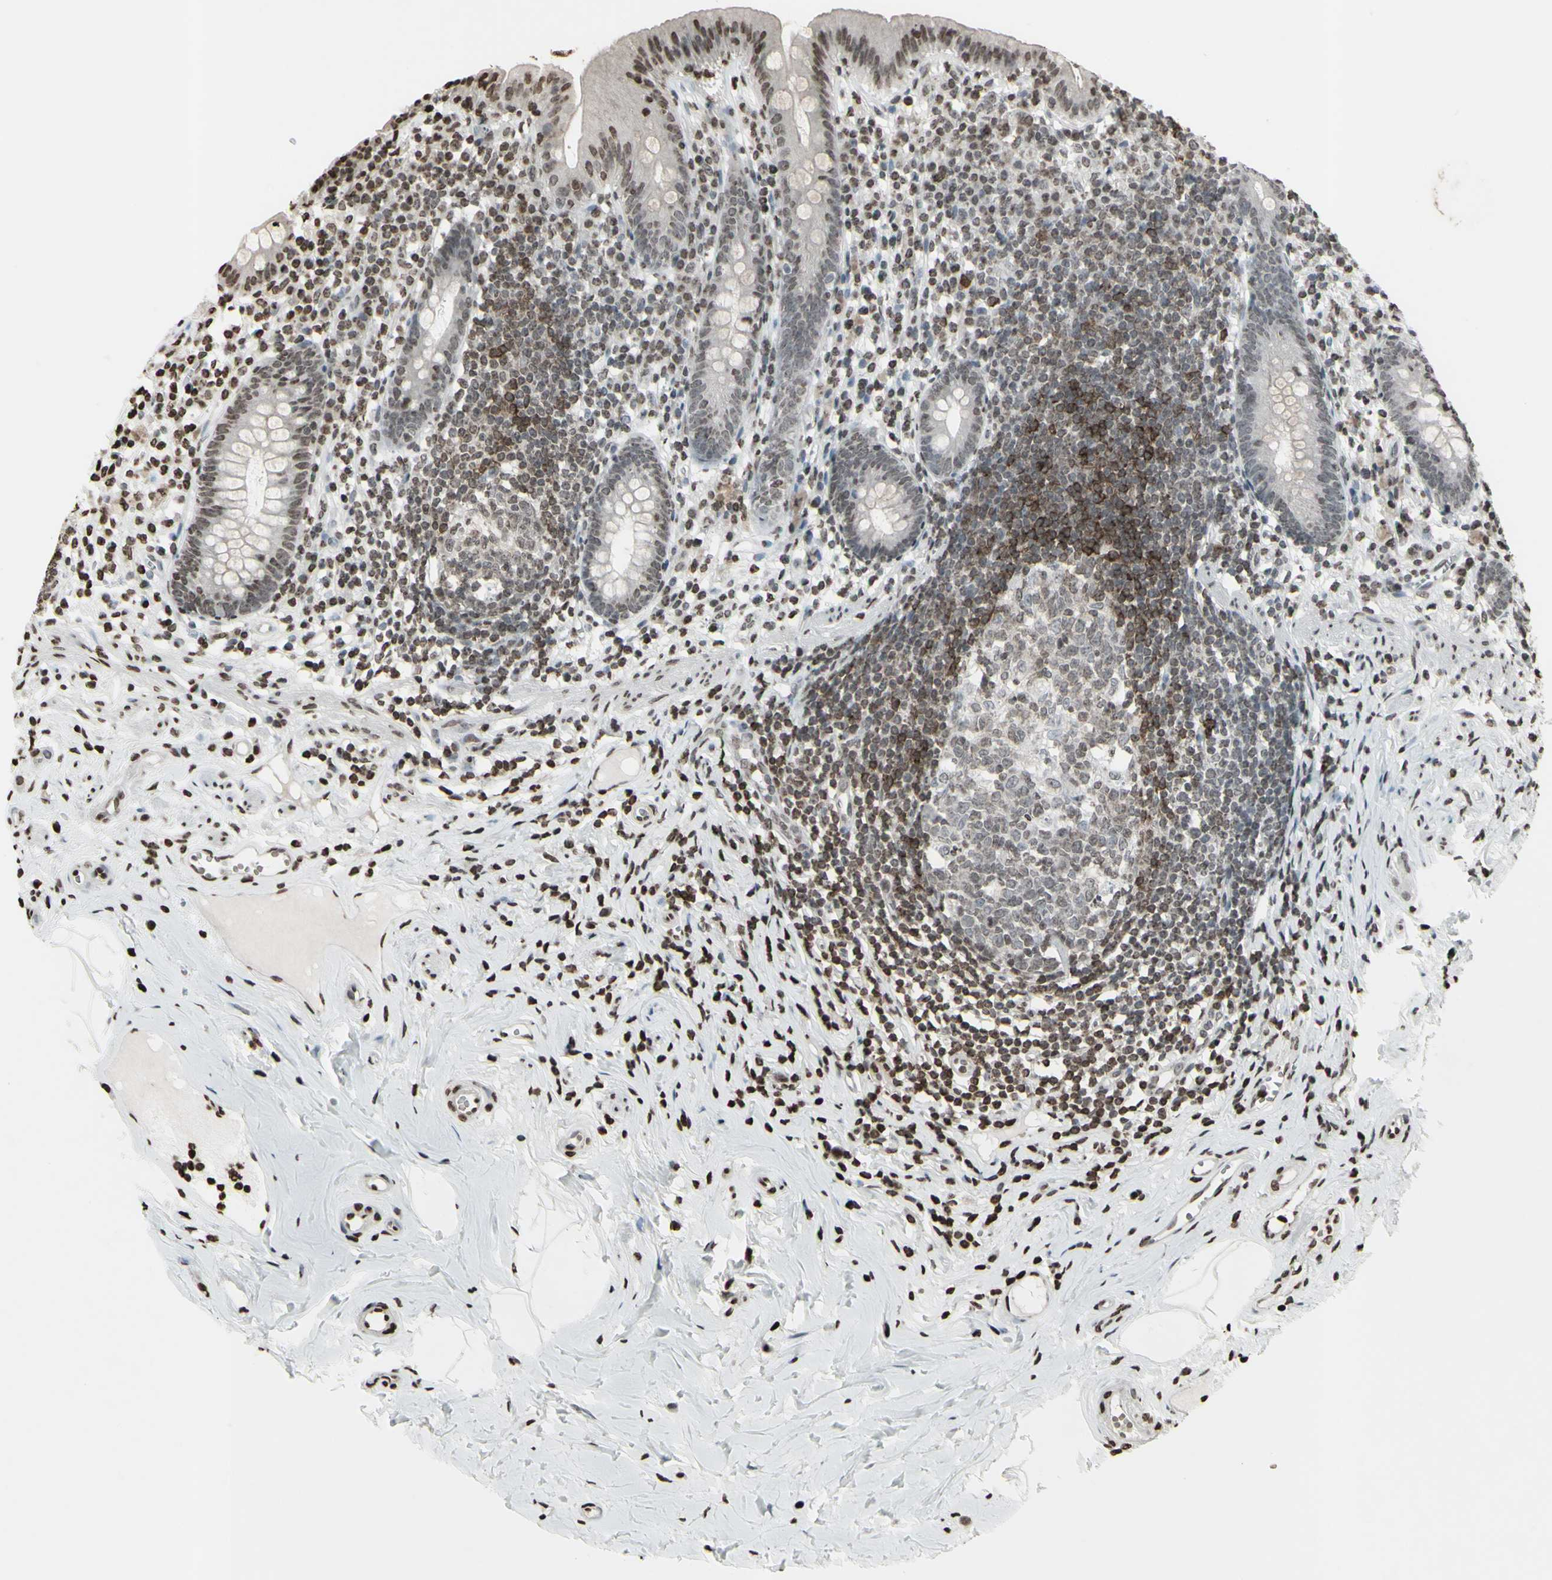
{"staining": {"intensity": "negative", "quantity": "none", "location": "none"}, "tissue": "appendix", "cell_type": "Glandular cells", "image_type": "normal", "snomed": [{"axis": "morphology", "description": "Normal tissue, NOS"}, {"axis": "topography", "description": "Appendix"}], "caption": "DAB (3,3'-diaminobenzidine) immunohistochemical staining of unremarkable appendix reveals no significant positivity in glandular cells. (Brightfield microscopy of DAB immunohistochemistry at high magnification).", "gene": "CD79B", "patient": {"sex": "male", "age": 52}}